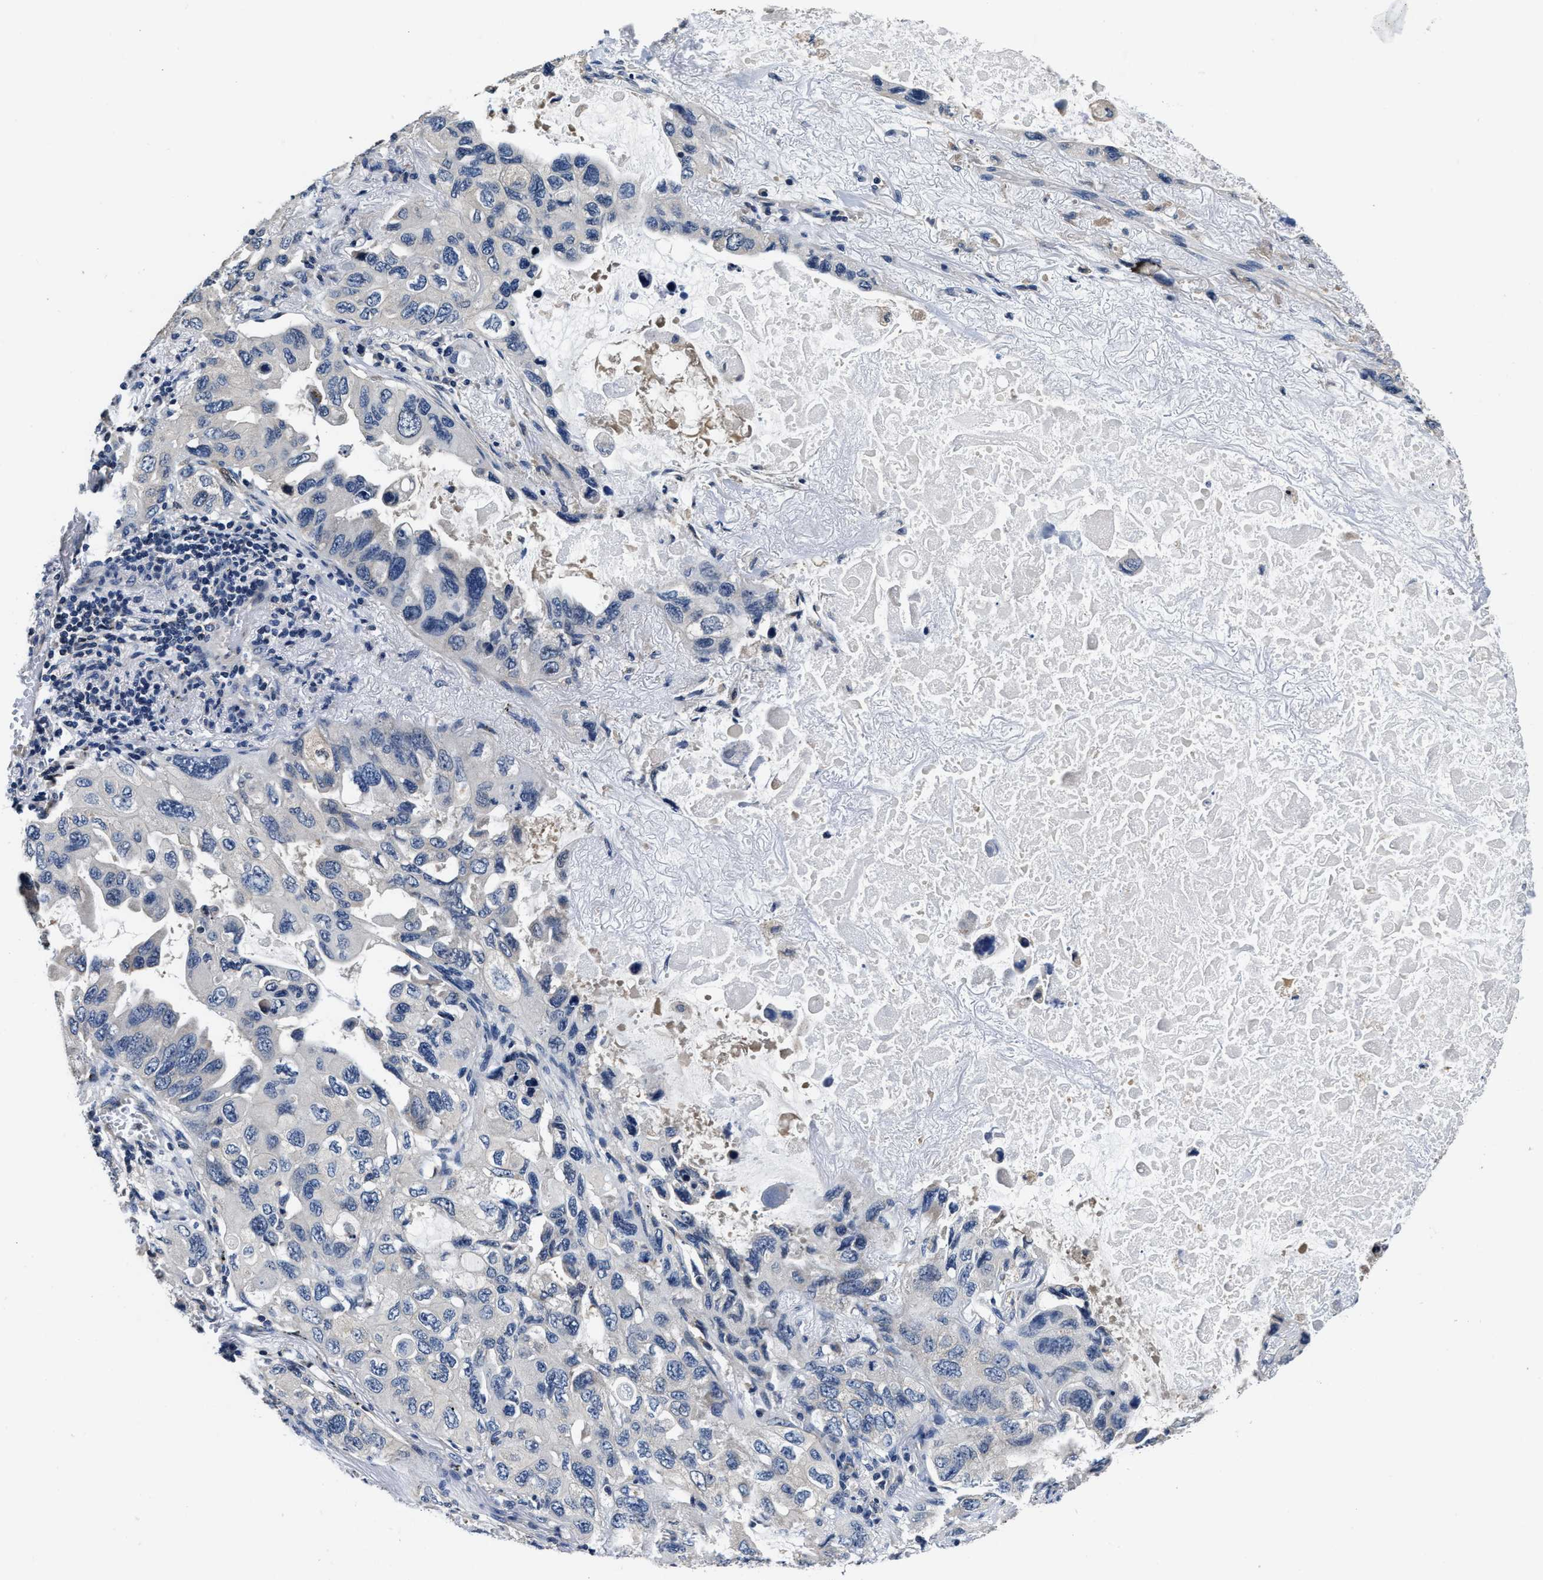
{"staining": {"intensity": "negative", "quantity": "none", "location": "none"}, "tissue": "lung cancer", "cell_type": "Tumor cells", "image_type": "cancer", "snomed": [{"axis": "morphology", "description": "Squamous cell carcinoma, NOS"}, {"axis": "topography", "description": "Lung"}], "caption": "Immunohistochemical staining of human lung cancer (squamous cell carcinoma) shows no significant expression in tumor cells.", "gene": "ANKIB1", "patient": {"sex": "female", "age": 73}}